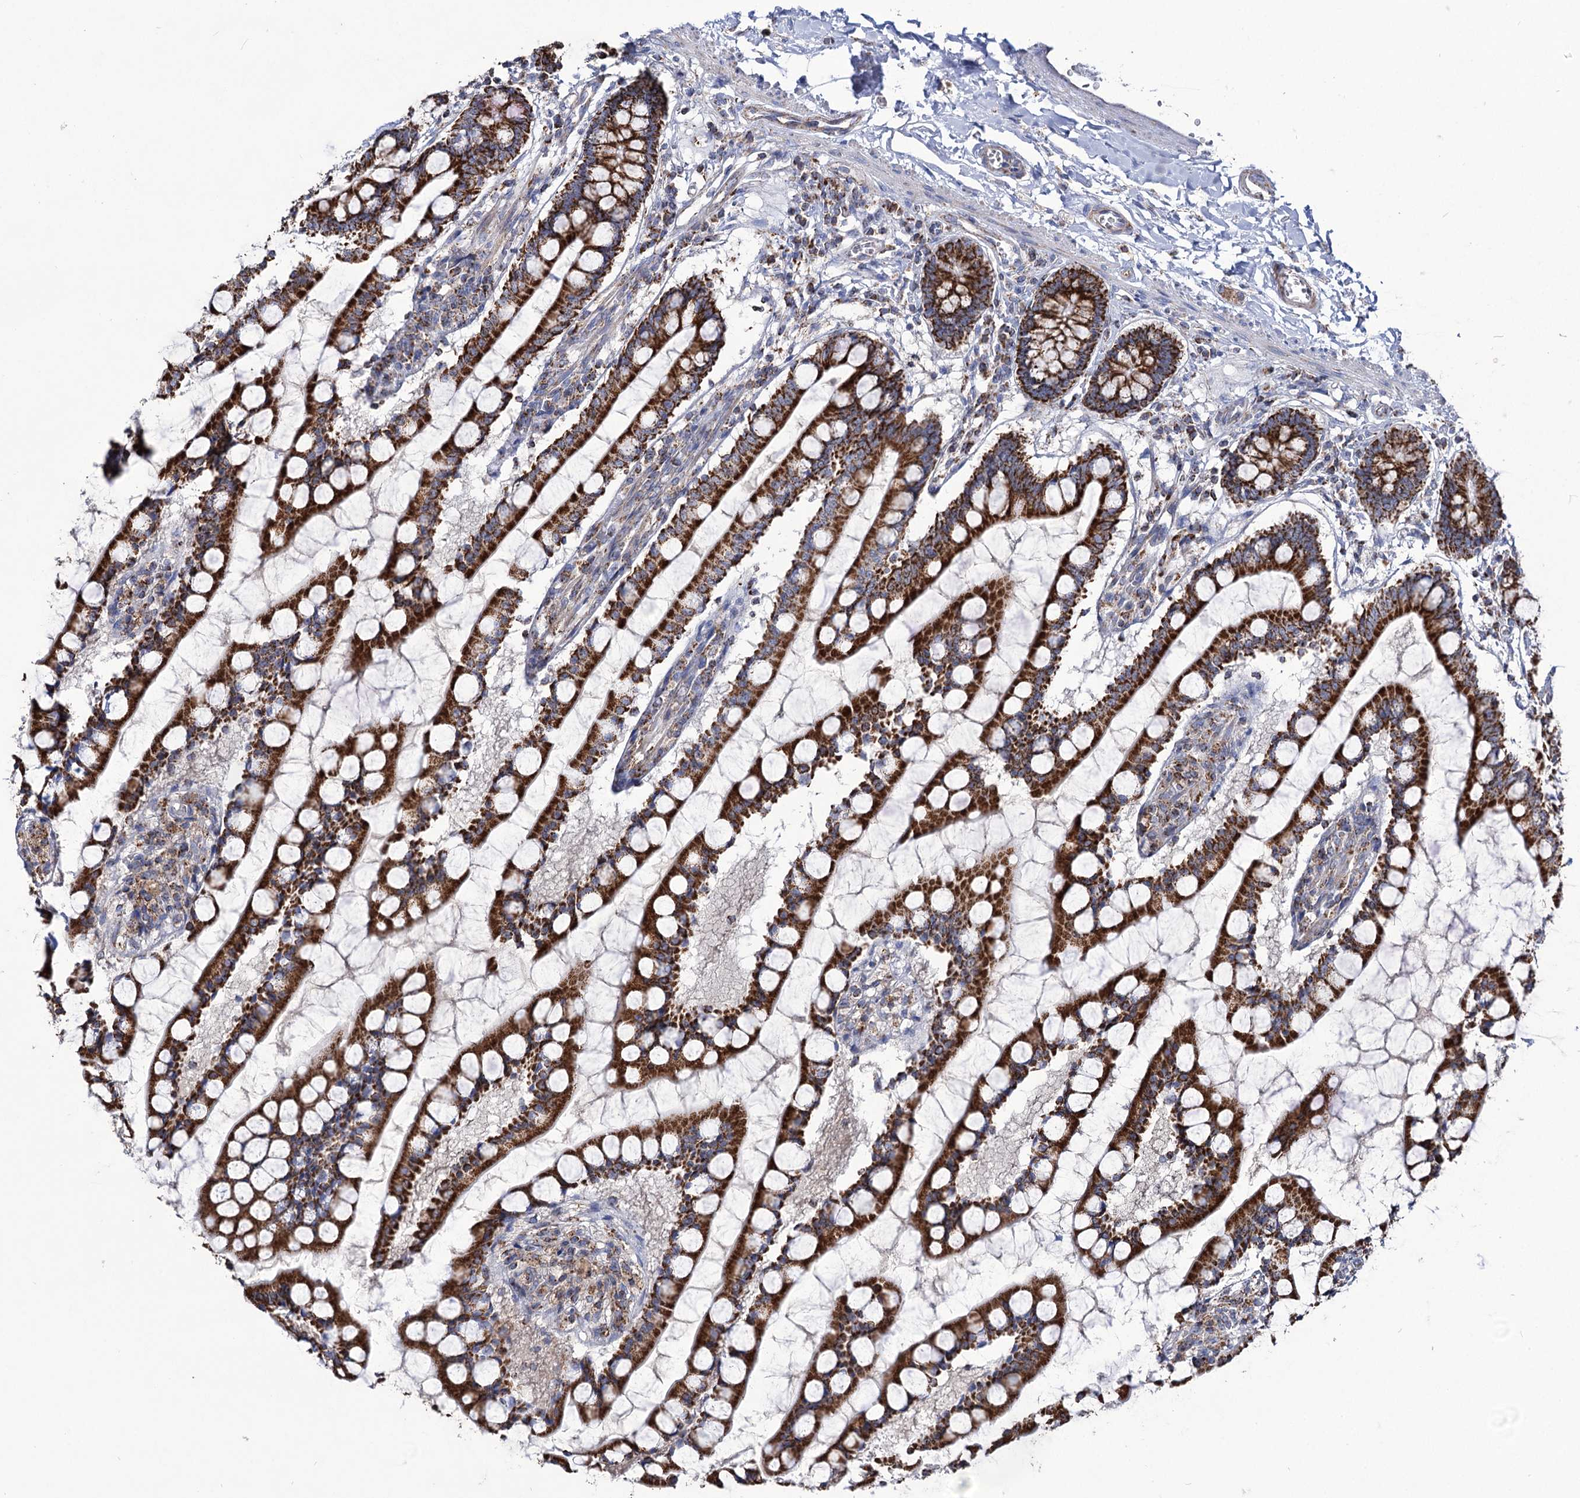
{"staining": {"intensity": "strong", "quantity": ">75%", "location": "cytoplasmic/membranous"}, "tissue": "small intestine", "cell_type": "Glandular cells", "image_type": "normal", "snomed": [{"axis": "morphology", "description": "Normal tissue, NOS"}, {"axis": "topography", "description": "Small intestine"}], "caption": "Small intestine stained with IHC reveals strong cytoplasmic/membranous positivity in approximately >75% of glandular cells.", "gene": "ABHD10", "patient": {"sex": "male", "age": 52}}